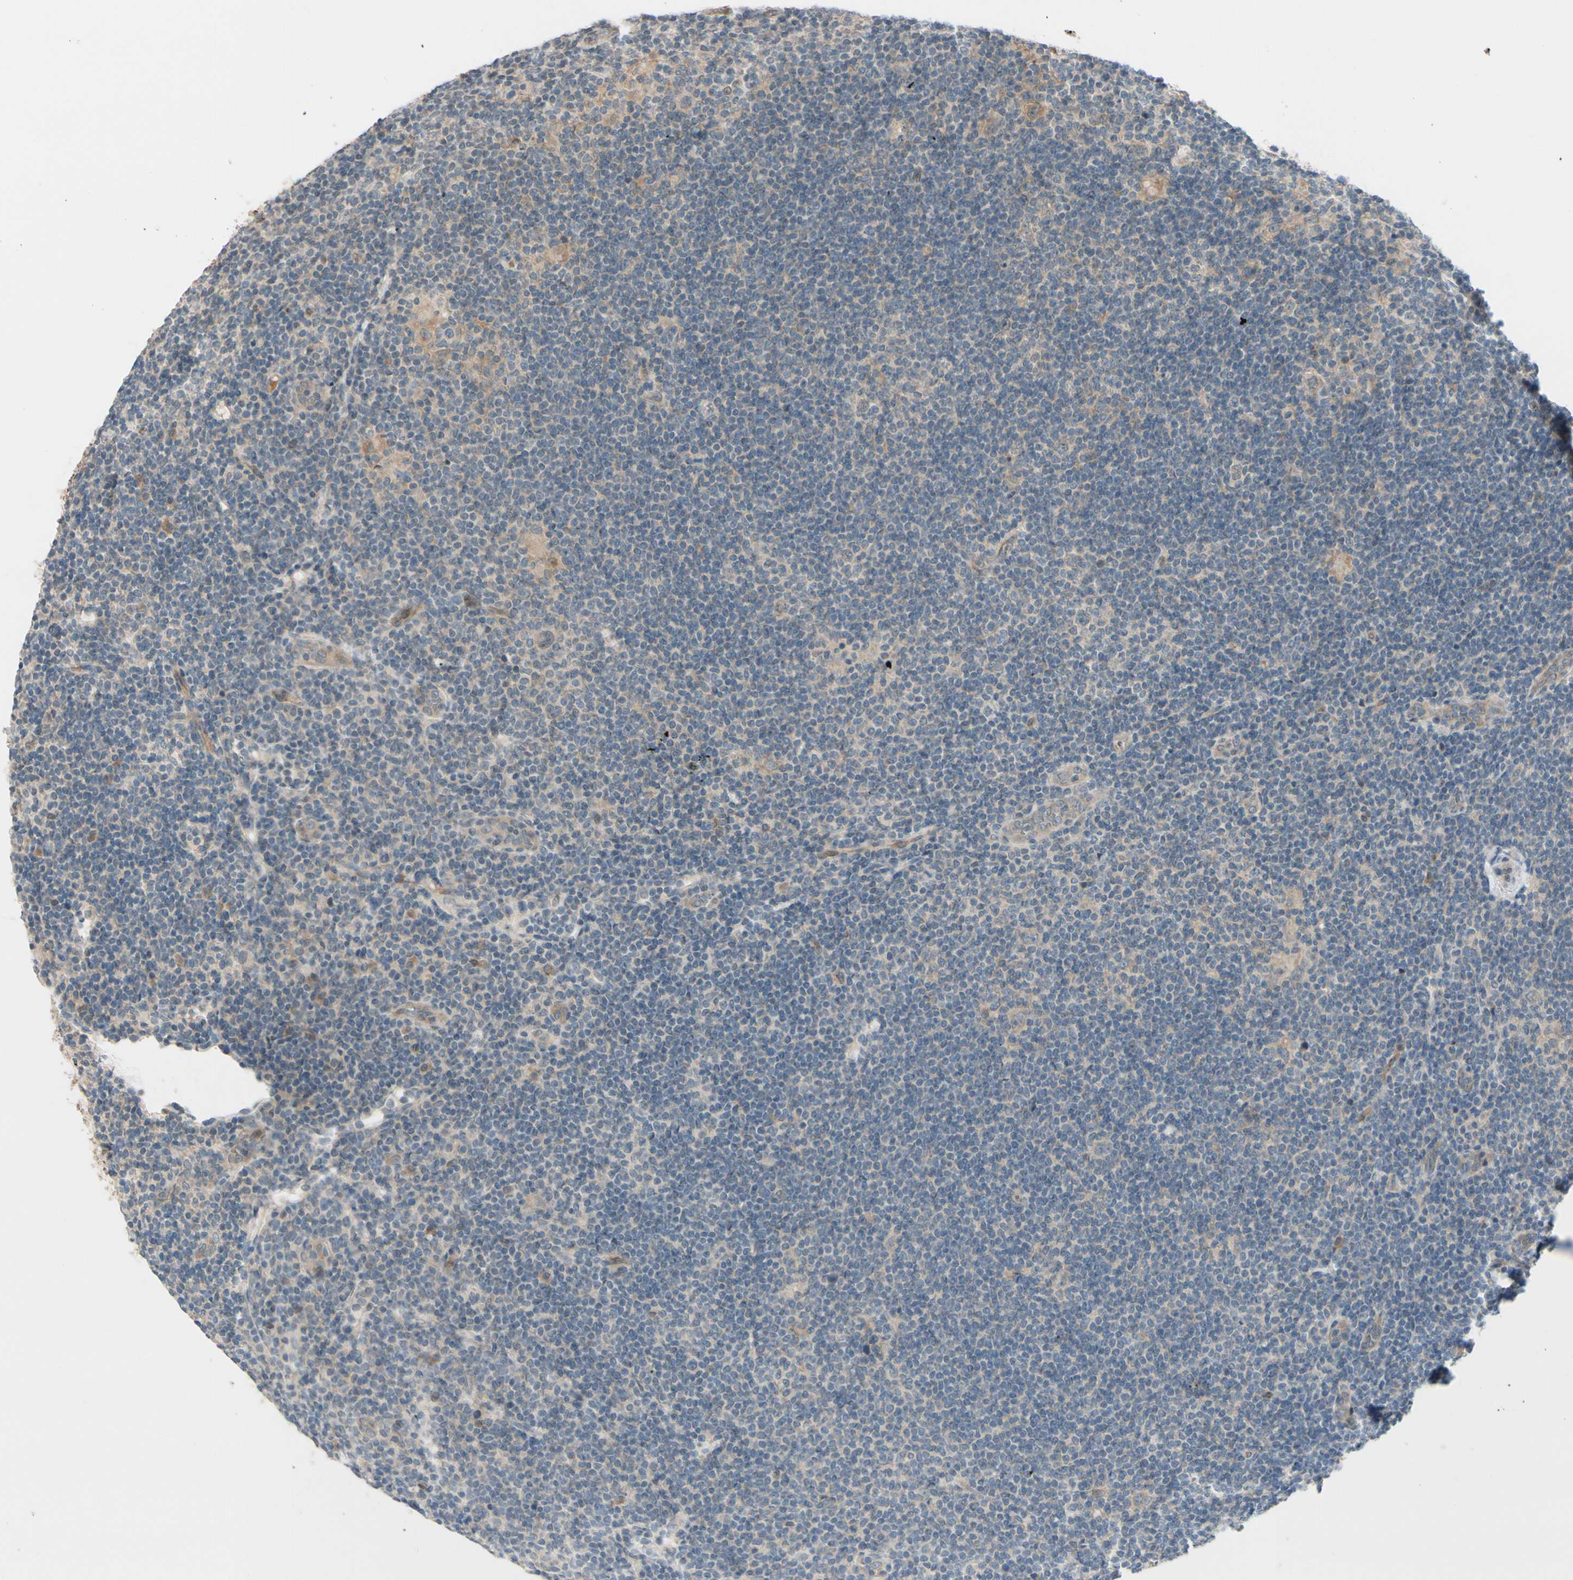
{"staining": {"intensity": "moderate", "quantity": ">75%", "location": "cytoplasmic/membranous"}, "tissue": "lymphoma", "cell_type": "Tumor cells", "image_type": "cancer", "snomed": [{"axis": "morphology", "description": "Hodgkin's disease, NOS"}, {"axis": "topography", "description": "Lymph node"}], "caption": "Tumor cells demonstrate medium levels of moderate cytoplasmic/membranous expression in about >75% of cells in human lymphoma.", "gene": "FGF10", "patient": {"sex": "female", "age": 57}}